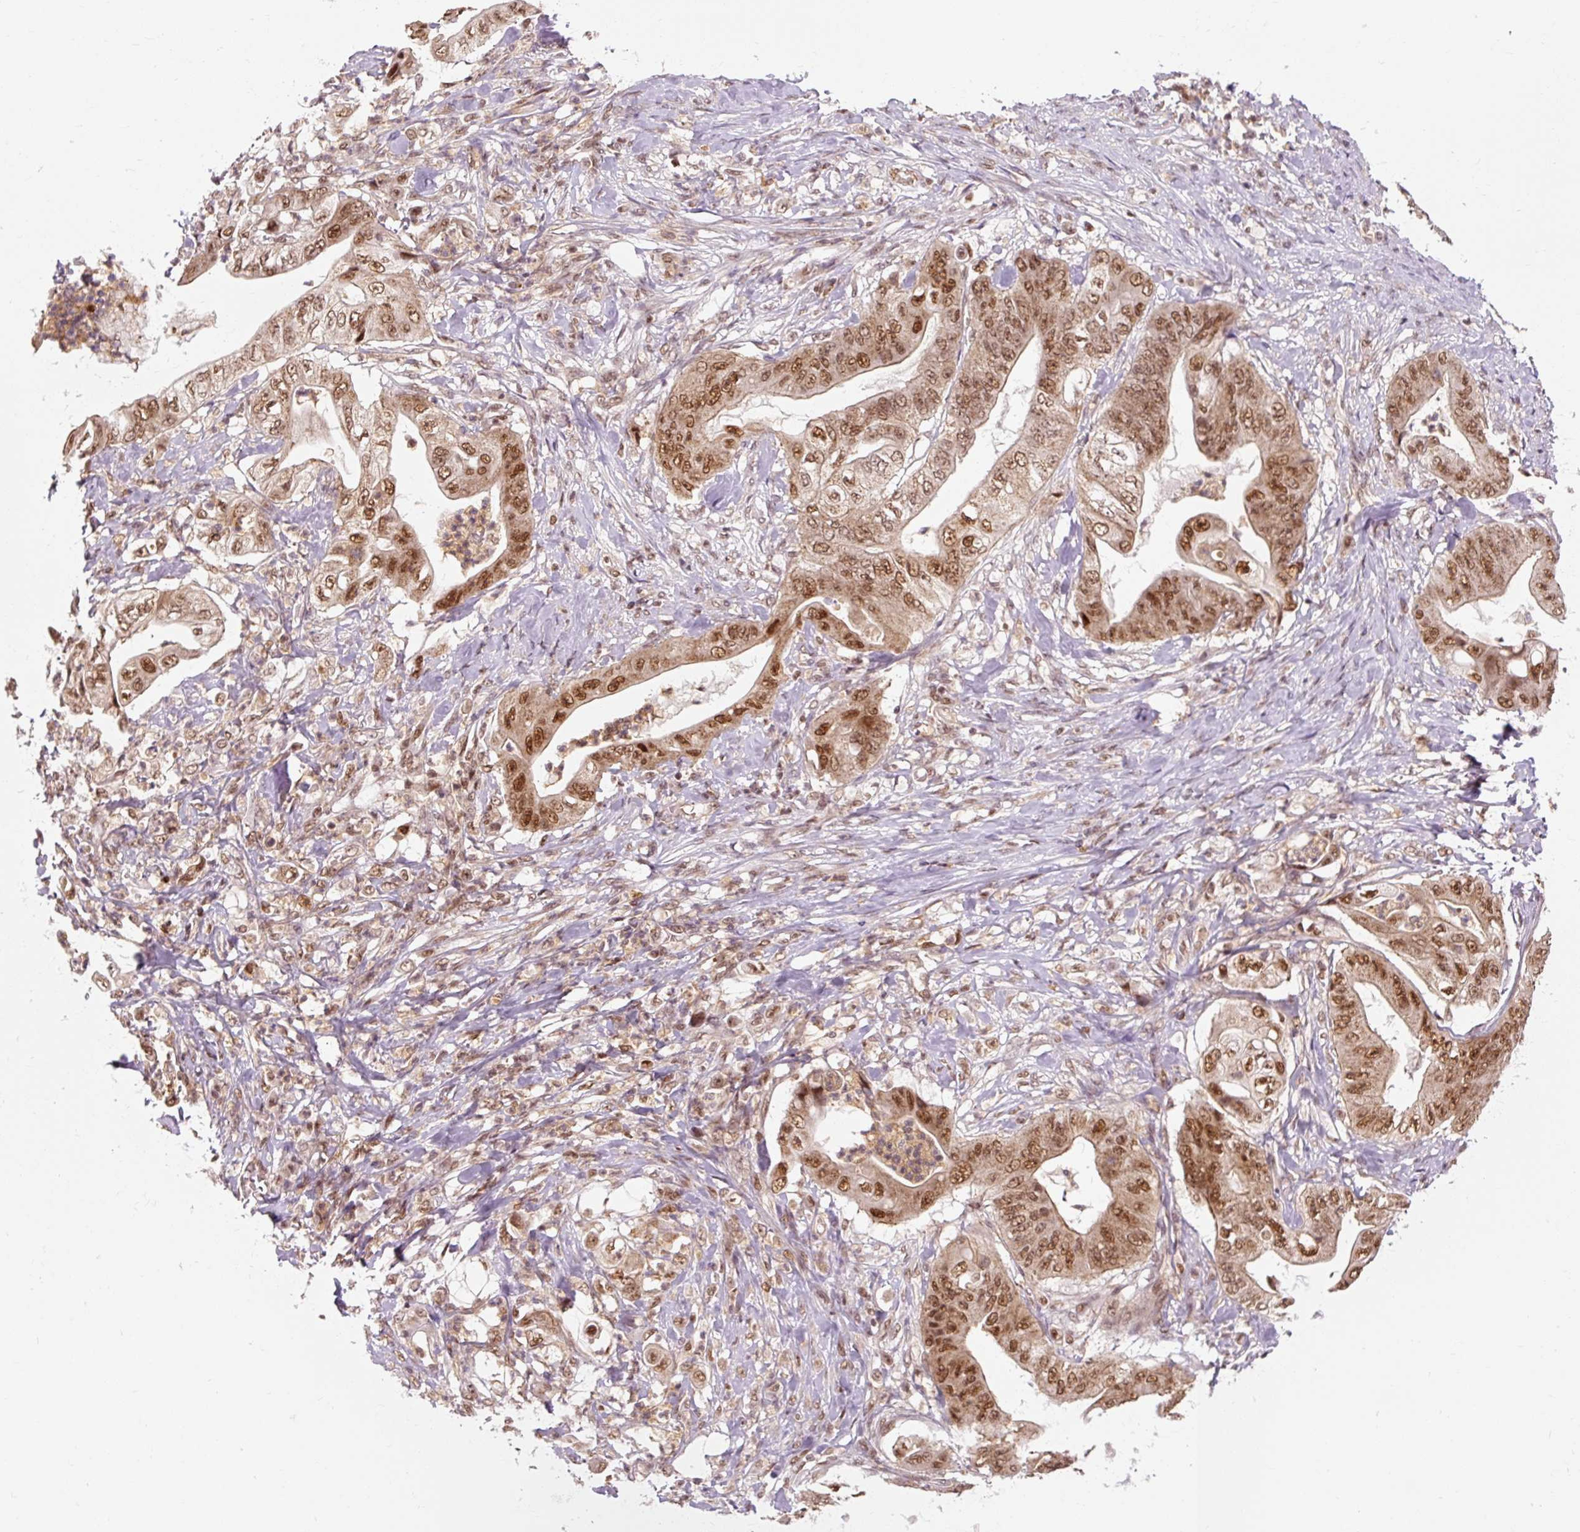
{"staining": {"intensity": "moderate", "quantity": ">75%", "location": "cytoplasmic/membranous,nuclear"}, "tissue": "stomach cancer", "cell_type": "Tumor cells", "image_type": "cancer", "snomed": [{"axis": "morphology", "description": "Adenocarcinoma, NOS"}, {"axis": "topography", "description": "Stomach"}], "caption": "Tumor cells show medium levels of moderate cytoplasmic/membranous and nuclear staining in approximately >75% of cells in stomach cancer (adenocarcinoma). (DAB IHC, brown staining for protein, blue staining for nuclei).", "gene": "CSTF1", "patient": {"sex": "female", "age": 73}}